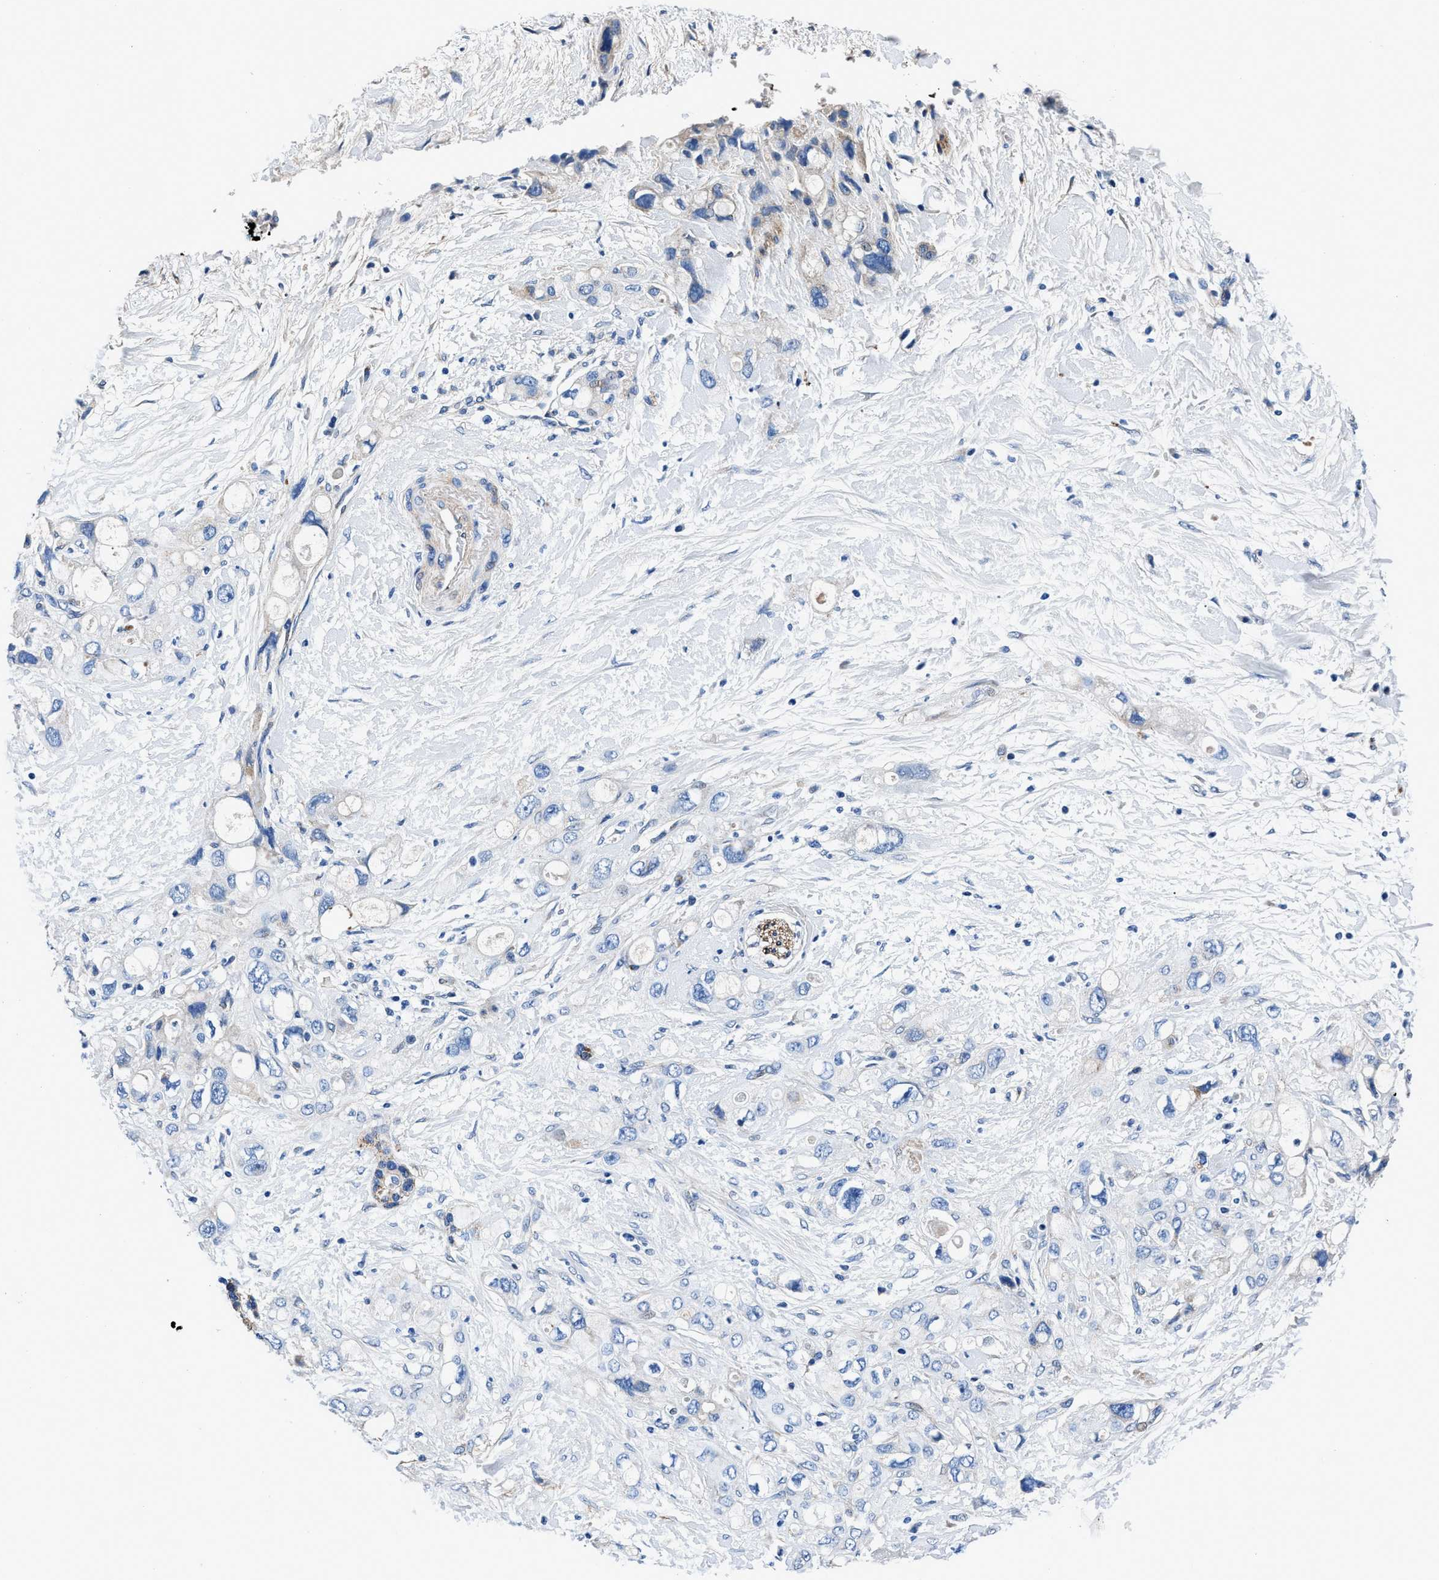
{"staining": {"intensity": "negative", "quantity": "none", "location": "none"}, "tissue": "pancreatic cancer", "cell_type": "Tumor cells", "image_type": "cancer", "snomed": [{"axis": "morphology", "description": "Adenocarcinoma, NOS"}, {"axis": "topography", "description": "Pancreas"}], "caption": "A high-resolution image shows IHC staining of pancreatic cancer, which displays no significant staining in tumor cells.", "gene": "DAG1", "patient": {"sex": "female", "age": 56}}